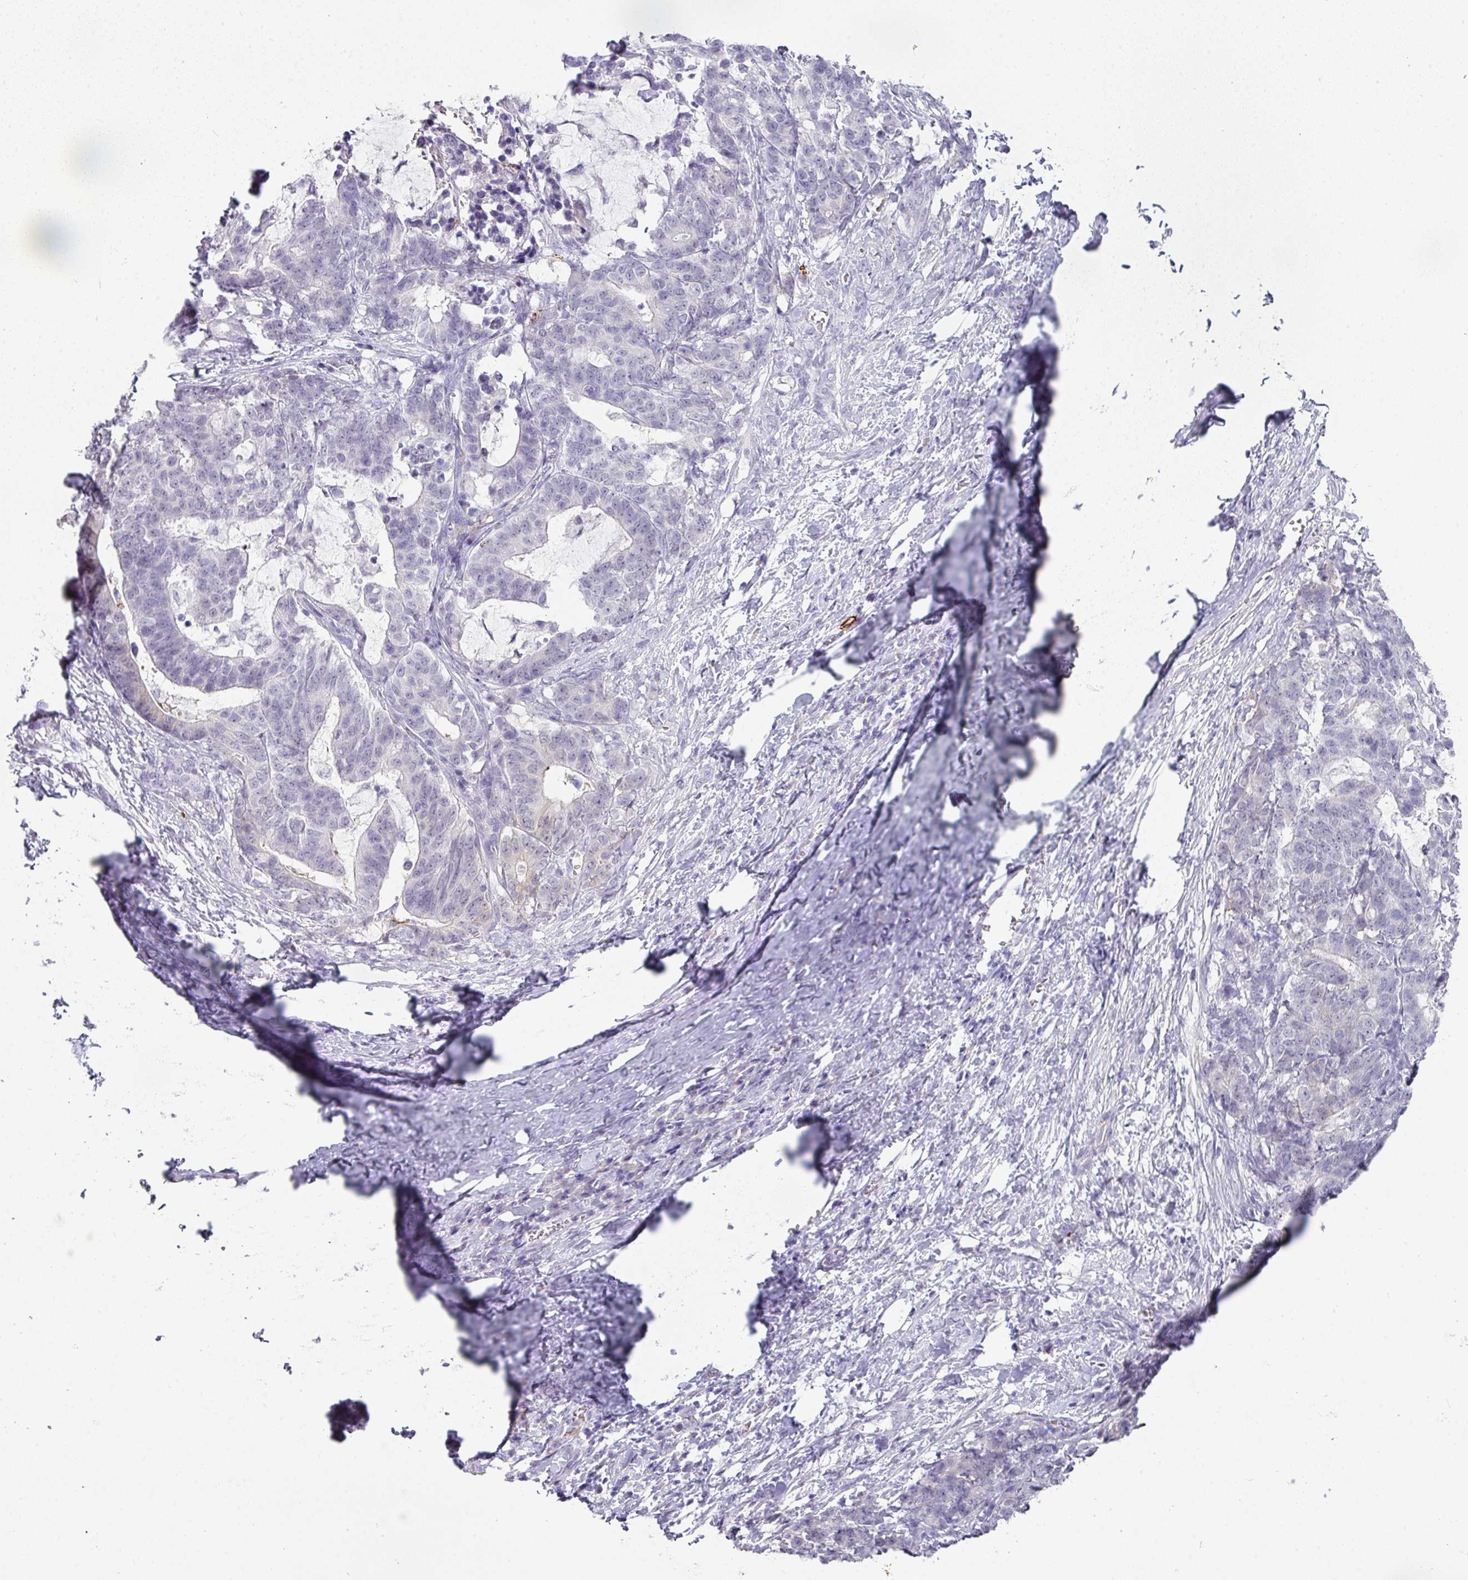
{"staining": {"intensity": "negative", "quantity": "none", "location": "none"}, "tissue": "stomach cancer", "cell_type": "Tumor cells", "image_type": "cancer", "snomed": [{"axis": "morphology", "description": "Normal tissue, NOS"}, {"axis": "morphology", "description": "Adenocarcinoma, NOS"}, {"axis": "topography", "description": "Stomach"}], "caption": "This is an IHC histopathology image of stomach cancer (adenocarcinoma). There is no staining in tumor cells.", "gene": "FGF17", "patient": {"sex": "female", "age": 64}}